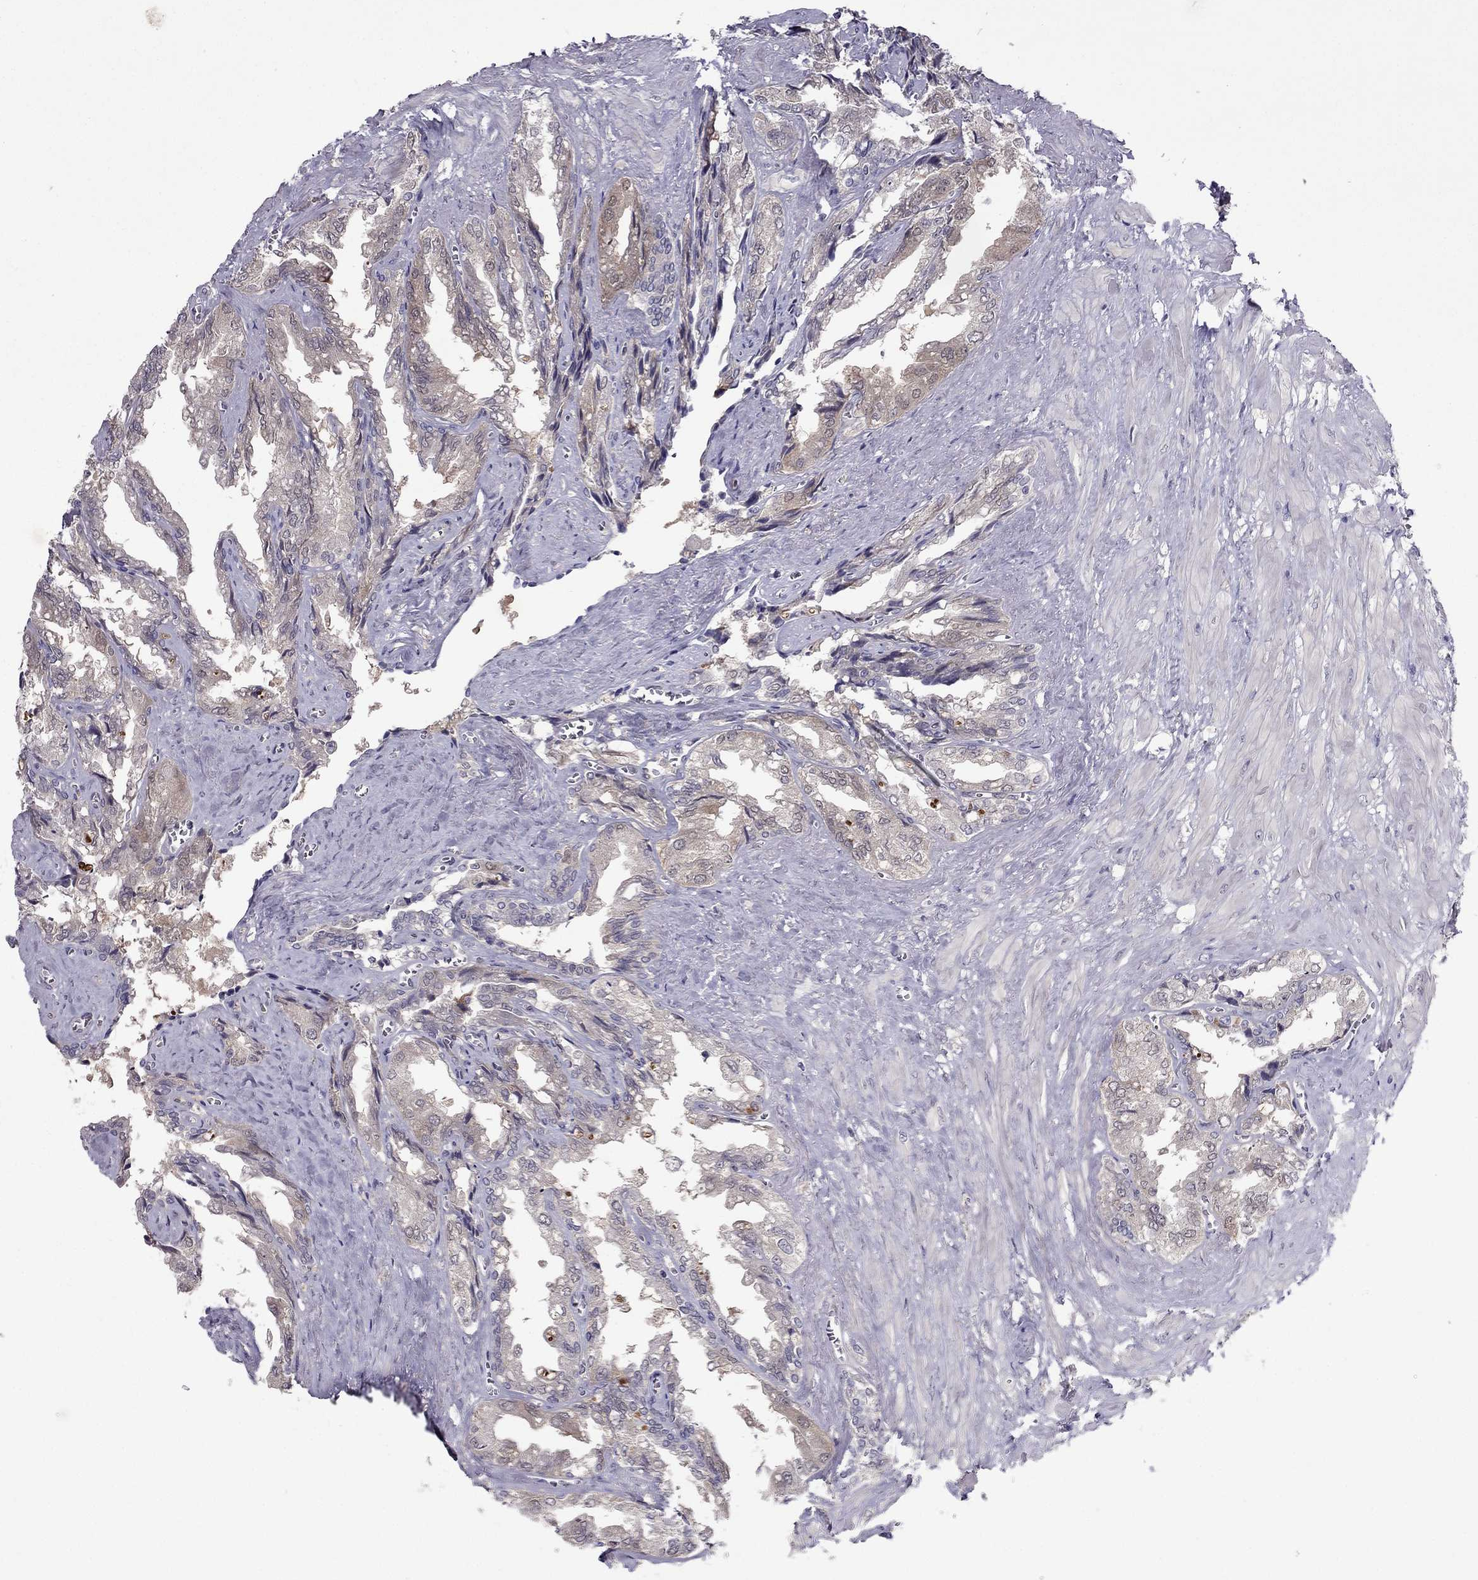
{"staining": {"intensity": "negative", "quantity": "none", "location": "none"}, "tissue": "seminal vesicle", "cell_type": "Glandular cells", "image_type": "normal", "snomed": [{"axis": "morphology", "description": "Normal tissue, NOS"}, {"axis": "topography", "description": "Seminal veicle"}], "caption": "Protein analysis of benign seminal vesicle displays no significant expression in glandular cells.", "gene": "CDK5", "patient": {"sex": "male", "age": 67}}